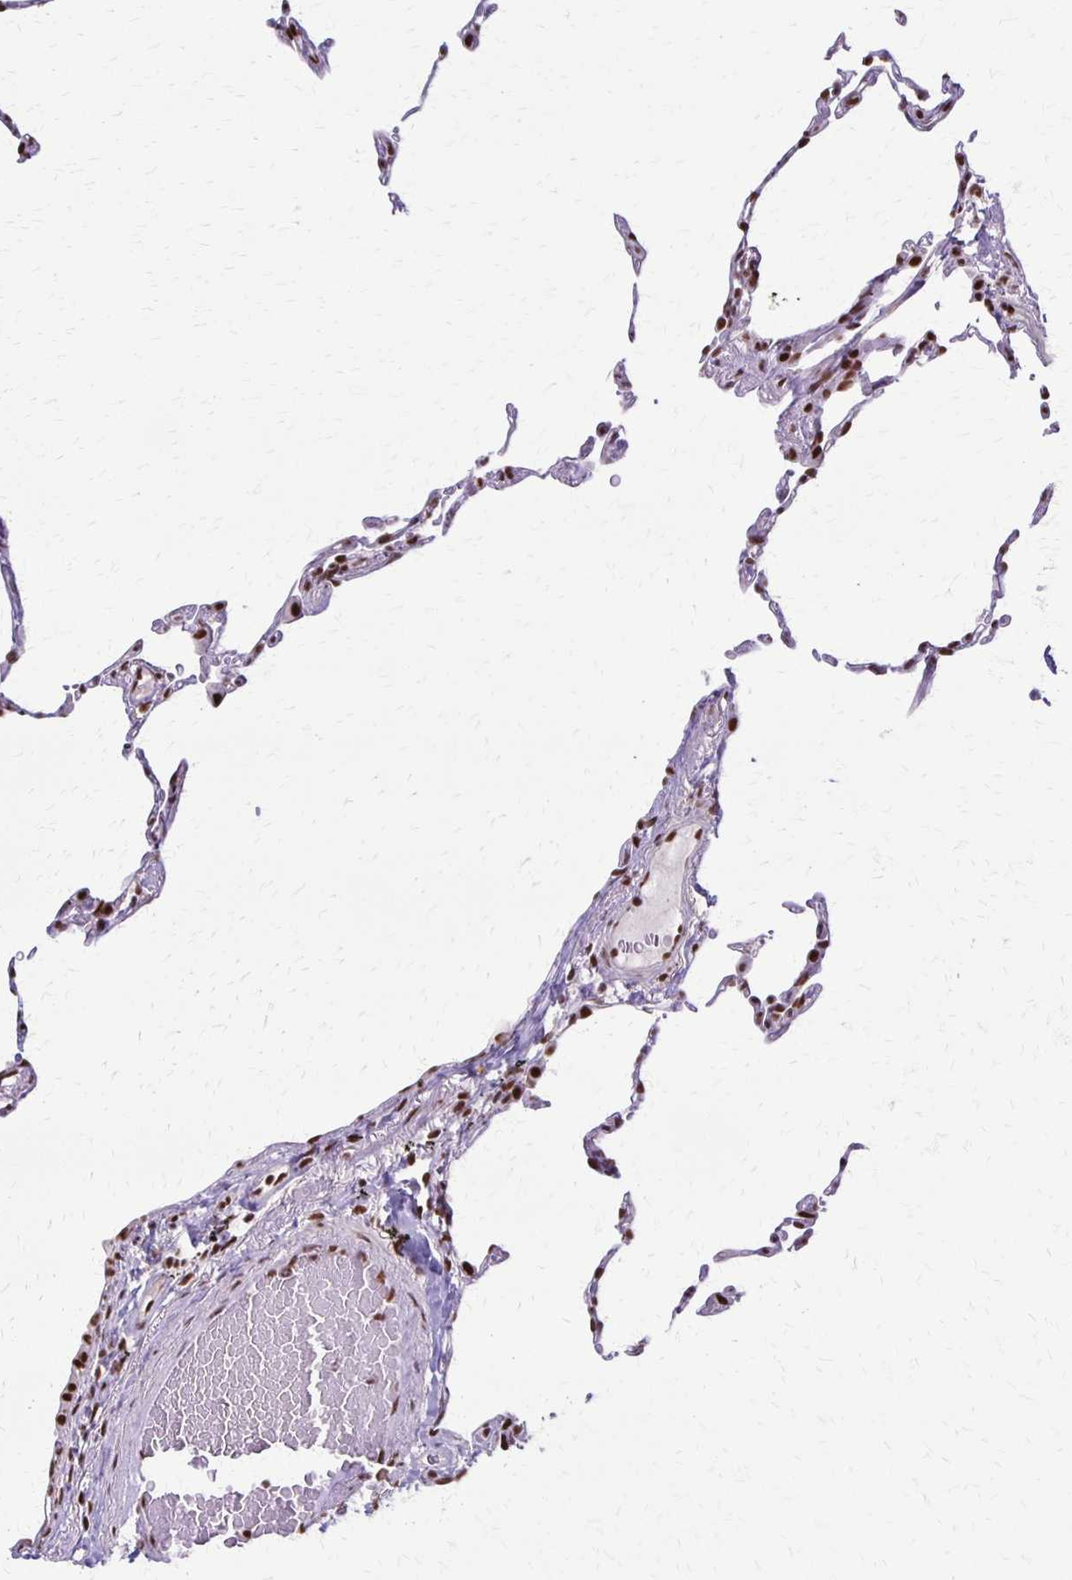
{"staining": {"intensity": "strong", "quantity": "25%-75%", "location": "nuclear"}, "tissue": "lung", "cell_type": "Alveolar cells", "image_type": "normal", "snomed": [{"axis": "morphology", "description": "Normal tissue, NOS"}, {"axis": "topography", "description": "Lung"}], "caption": "This photomicrograph shows benign lung stained with immunohistochemistry (IHC) to label a protein in brown. The nuclear of alveolar cells show strong positivity for the protein. Nuclei are counter-stained blue.", "gene": "XRCC6", "patient": {"sex": "female", "age": 57}}